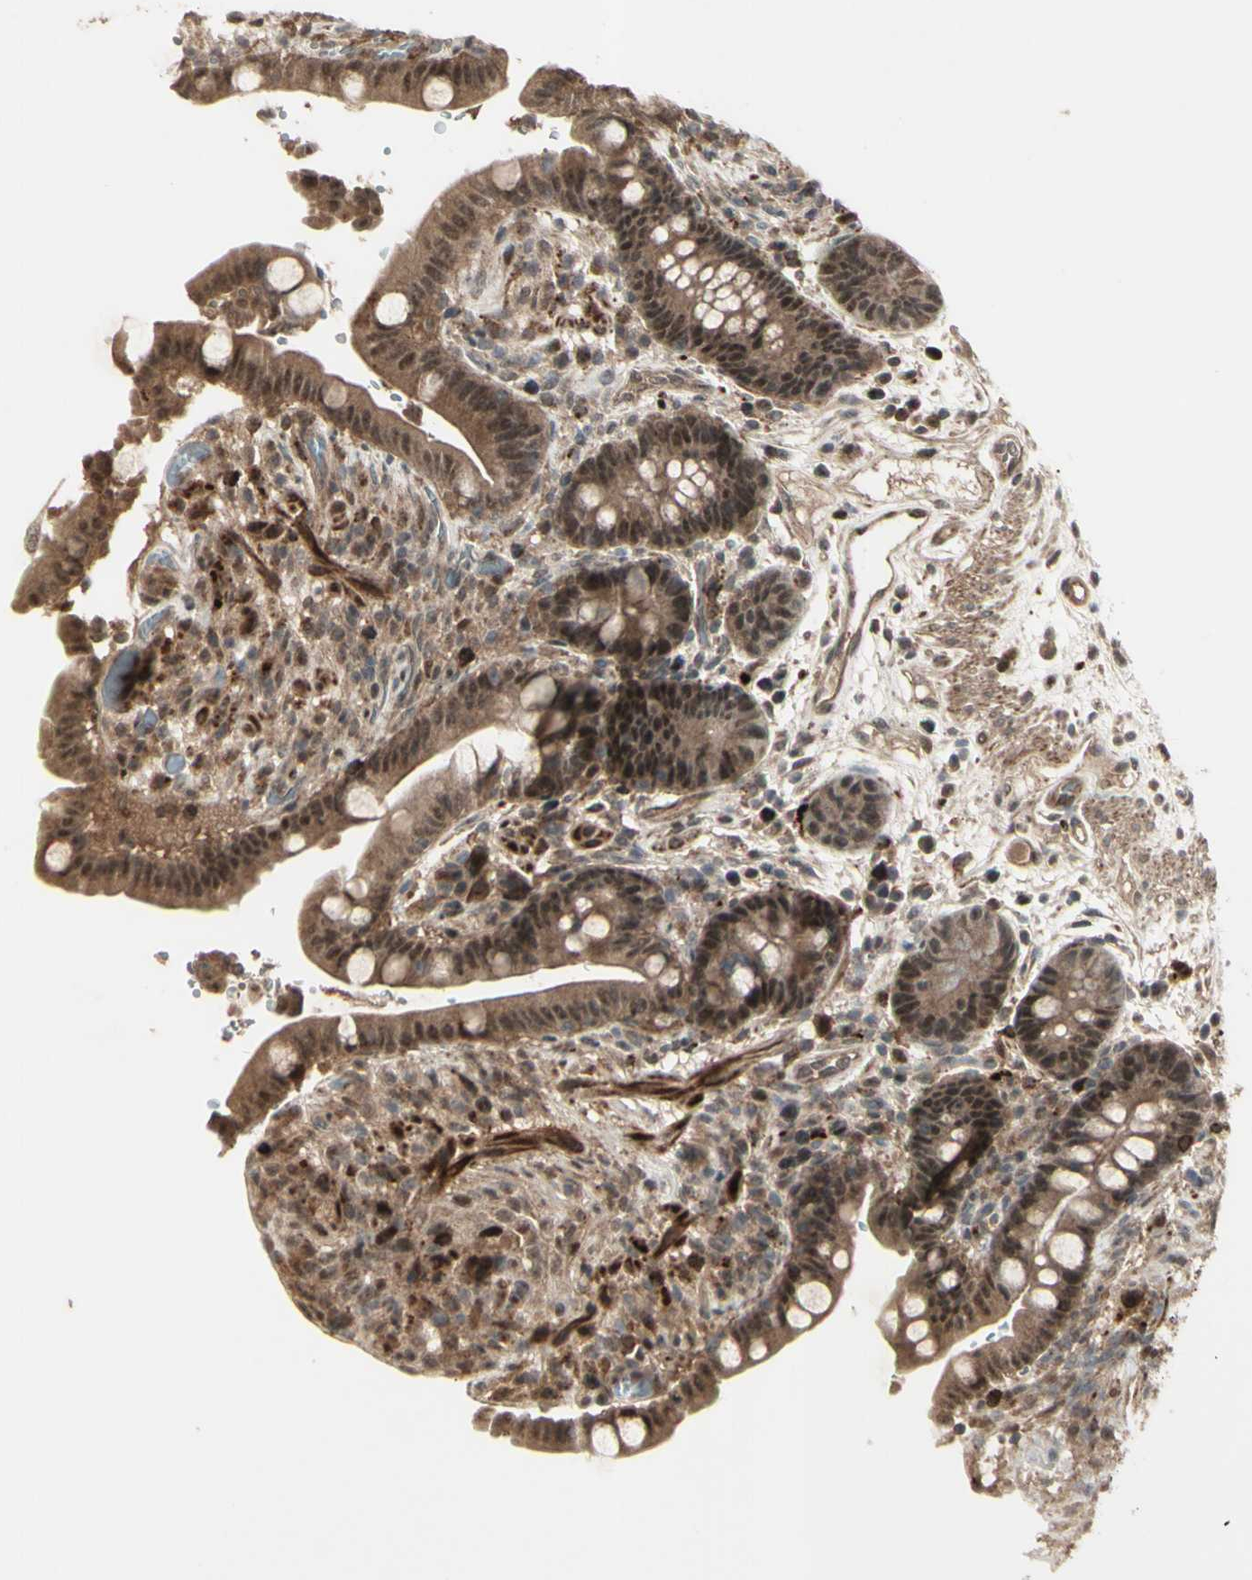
{"staining": {"intensity": "moderate", "quantity": ">75%", "location": "cytoplasmic/membranous"}, "tissue": "colon", "cell_type": "Endothelial cells", "image_type": "normal", "snomed": [{"axis": "morphology", "description": "Normal tissue, NOS"}, {"axis": "topography", "description": "Colon"}], "caption": "A brown stain labels moderate cytoplasmic/membranous expression of a protein in endothelial cells of unremarkable colon. The staining was performed using DAB, with brown indicating positive protein expression. Nuclei are stained blue with hematoxylin.", "gene": "MLF2", "patient": {"sex": "male", "age": 73}}